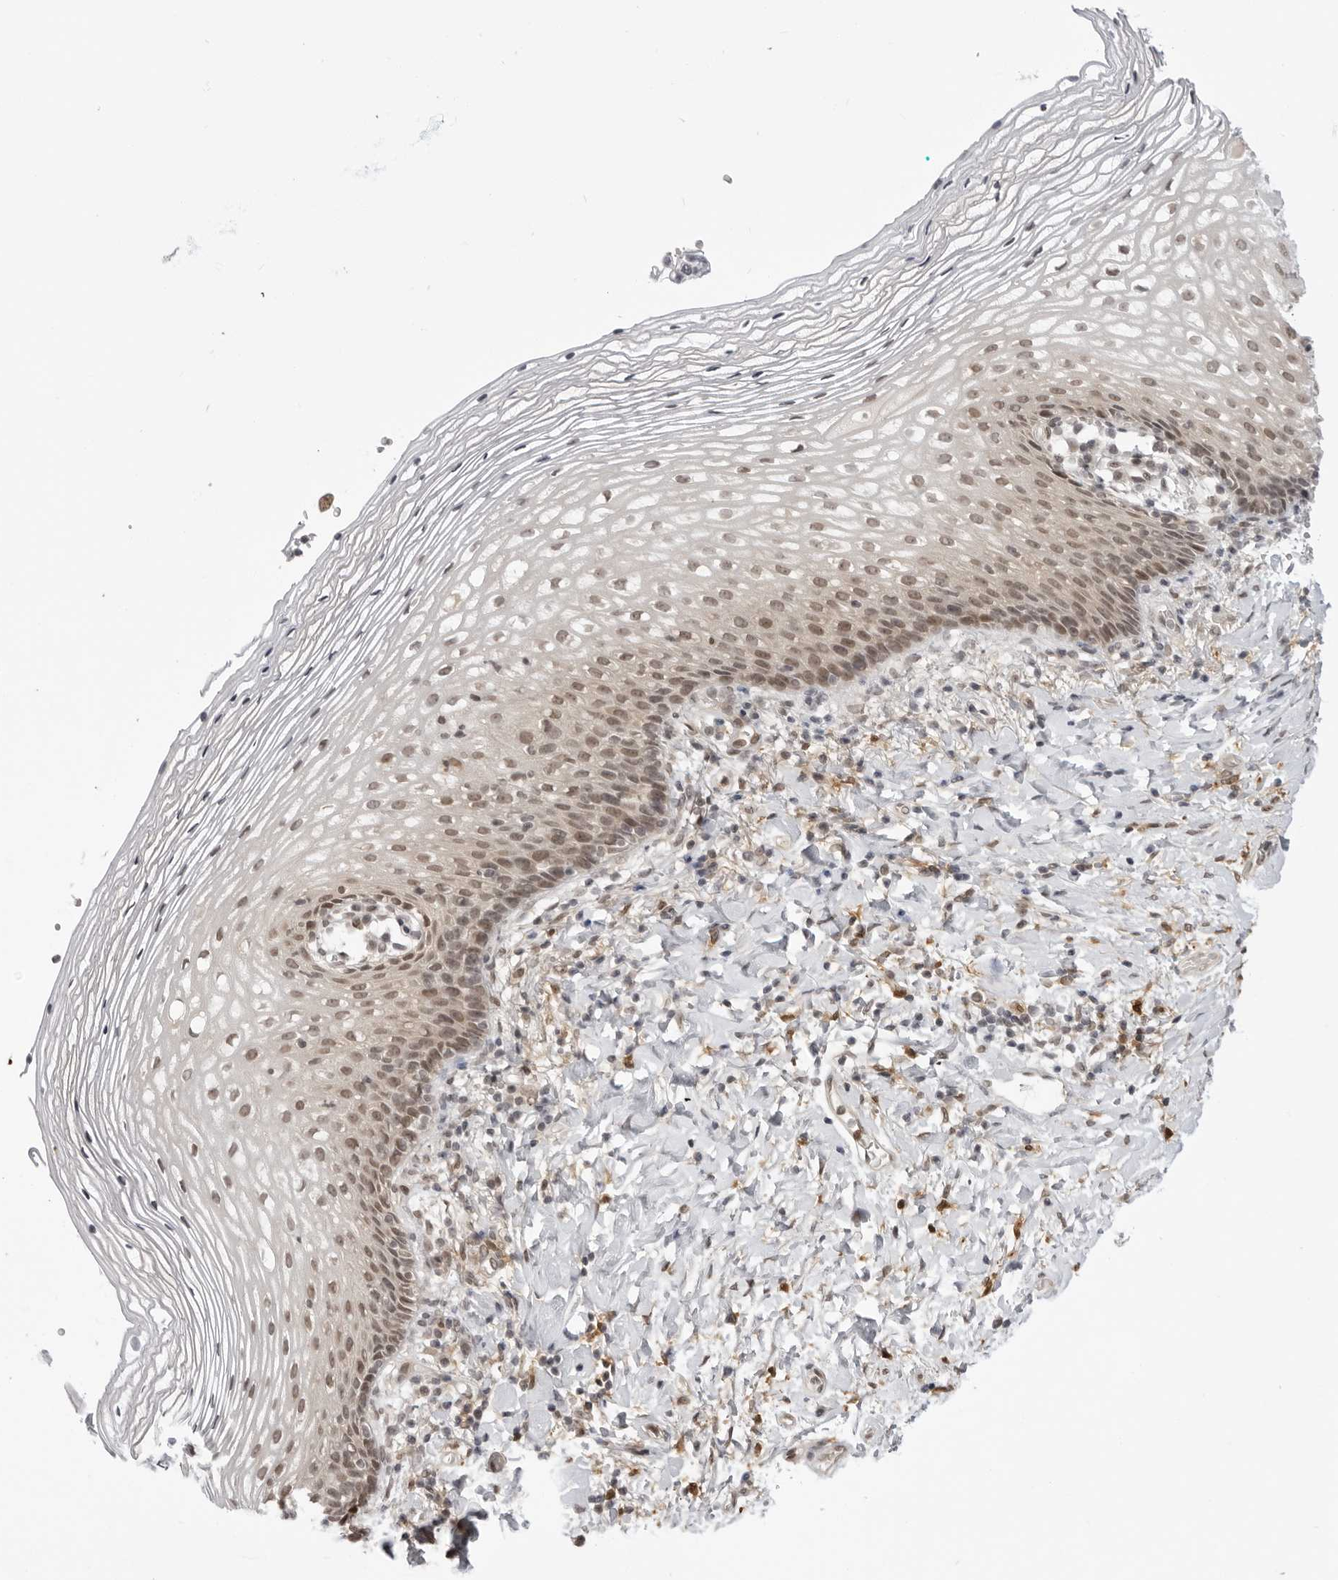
{"staining": {"intensity": "moderate", "quantity": "<25%", "location": "nuclear"}, "tissue": "vagina", "cell_type": "Squamous epithelial cells", "image_type": "normal", "snomed": [{"axis": "morphology", "description": "Normal tissue, NOS"}, {"axis": "topography", "description": "Vagina"}], "caption": "This is a photomicrograph of IHC staining of unremarkable vagina, which shows moderate expression in the nuclear of squamous epithelial cells.", "gene": "SRGAP2", "patient": {"sex": "female", "age": 60}}